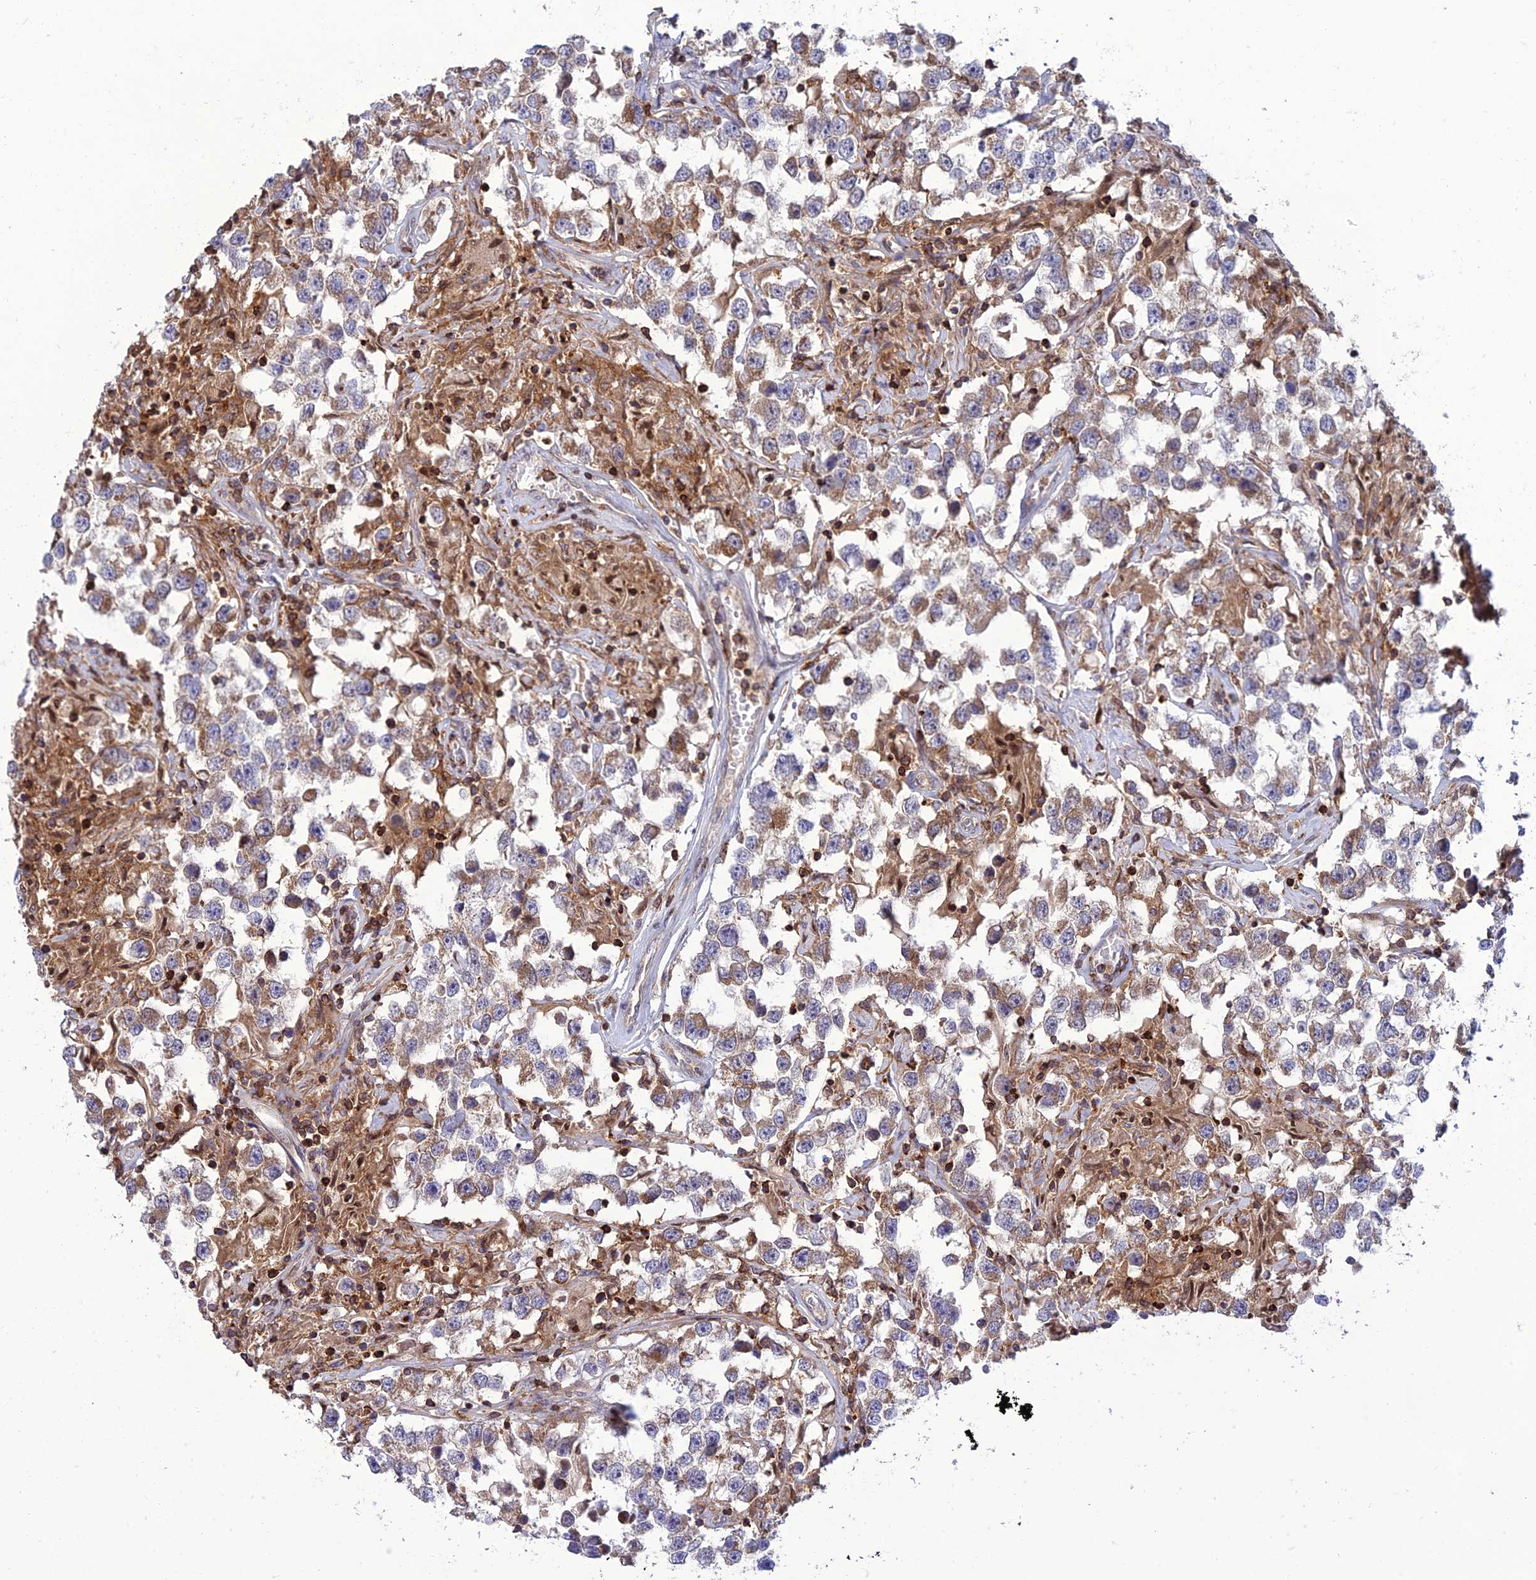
{"staining": {"intensity": "weak", "quantity": "25%-75%", "location": "cytoplasmic/membranous"}, "tissue": "testis cancer", "cell_type": "Tumor cells", "image_type": "cancer", "snomed": [{"axis": "morphology", "description": "Seminoma, NOS"}, {"axis": "topography", "description": "Testis"}], "caption": "A histopathology image of testis cancer stained for a protein shows weak cytoplasmic/membranous brown staining in tumor cells.", "gene": "IRAK3", "patient": {"sex": "male", "age": 46}}